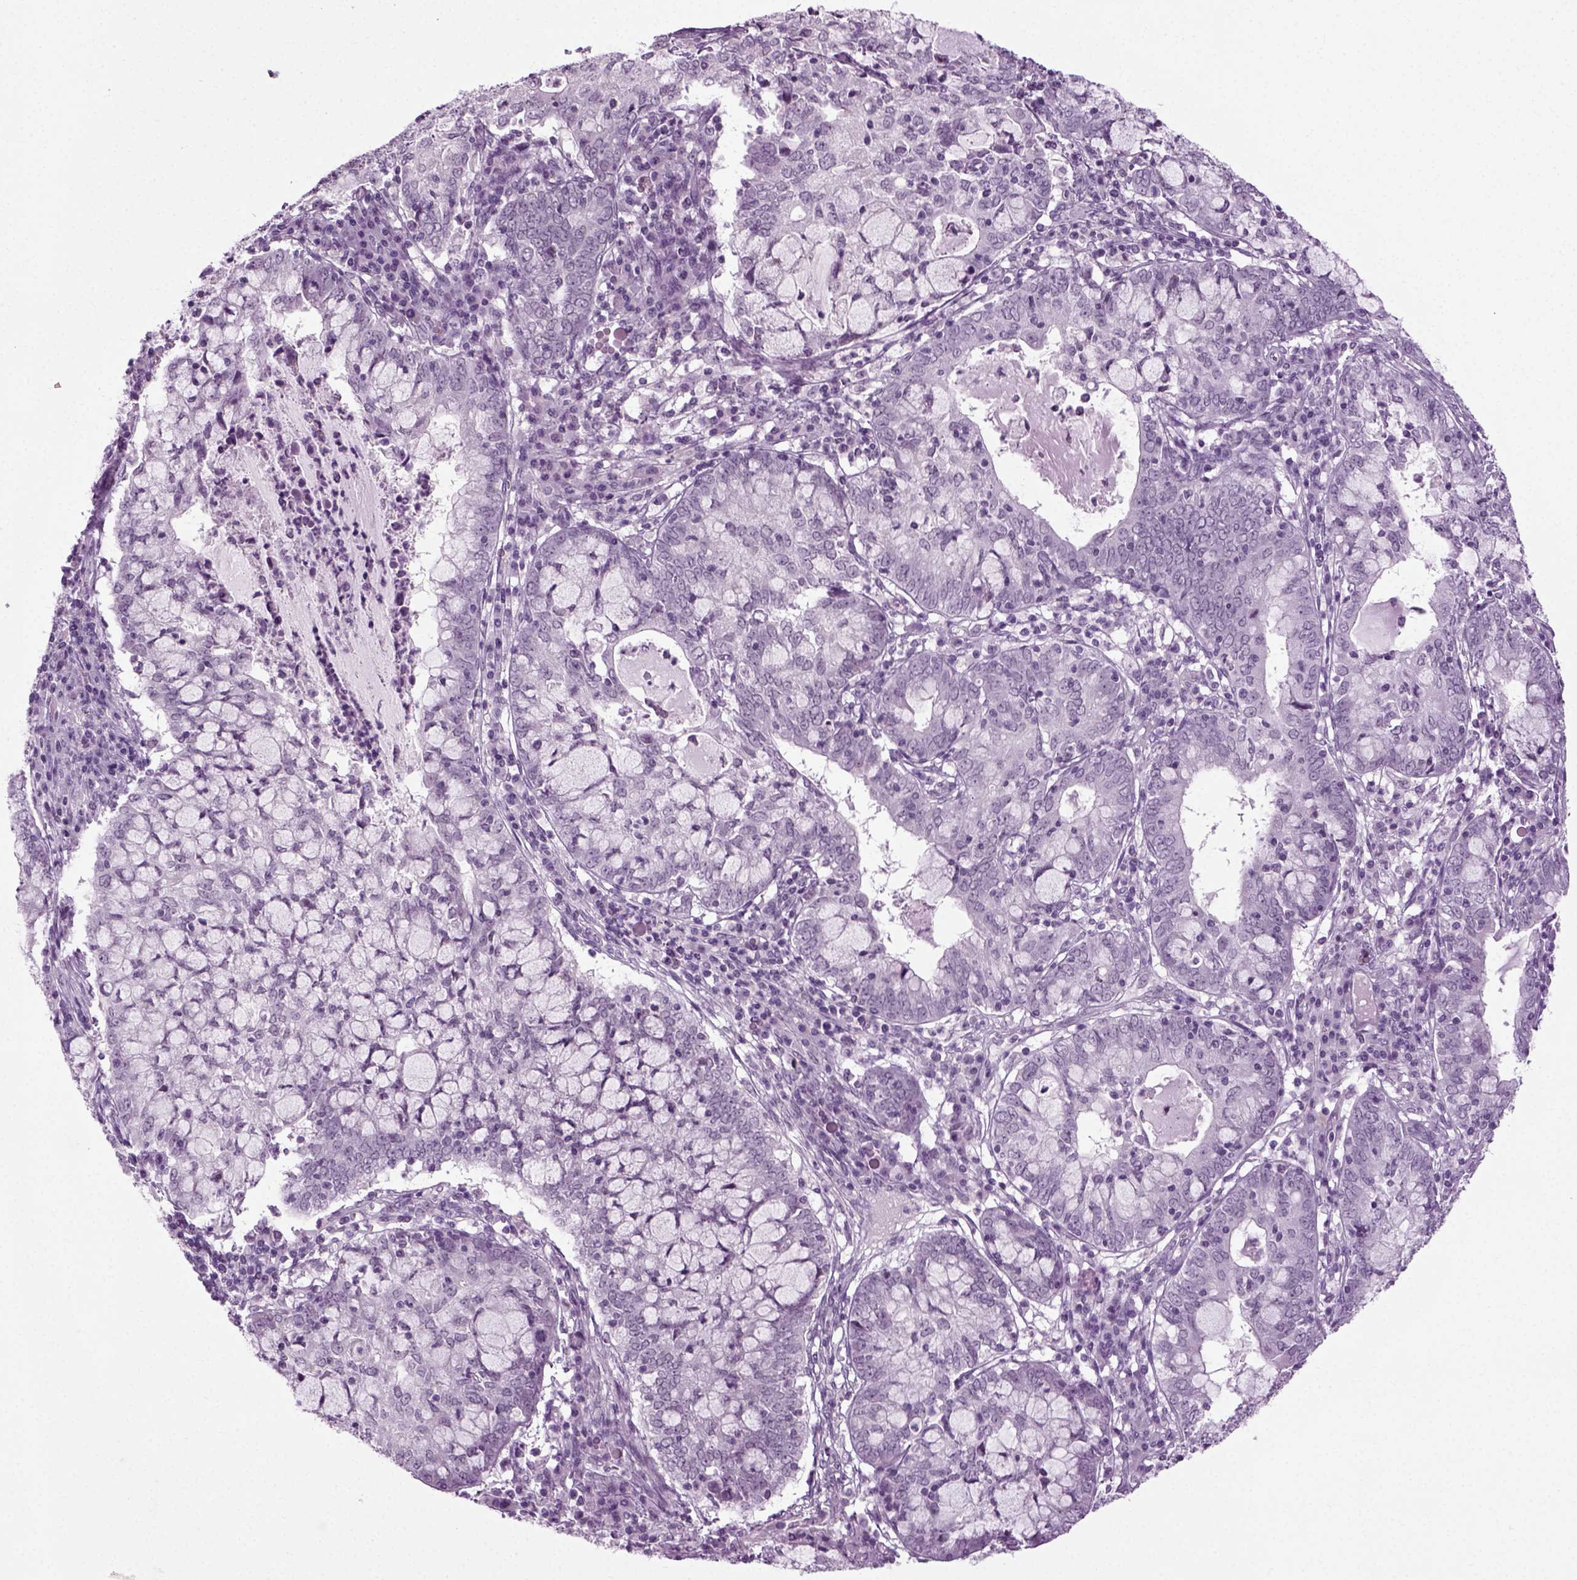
{"staining": {"intensity": "negative", "quantity": "none", "location": "none"}, "tissue": "cervical cancer", "cell_type": "Tumor cells", "image_type": "cancer", "snomed": [{"axis": "morphology", "description": "Adenocarcinoma, NOS"}, {"axis": "topography", "description": "Cervix"}], "caption": "This micrograph is of adenocarcinoma (cervical) stained with immunohistochemistry to label a protein in brown with the nuclei are counter-stained blue. There is no expression in tumor cells.", "gene": "ZC2HC1C", "patient": {"sex": "female", "age": 40}}